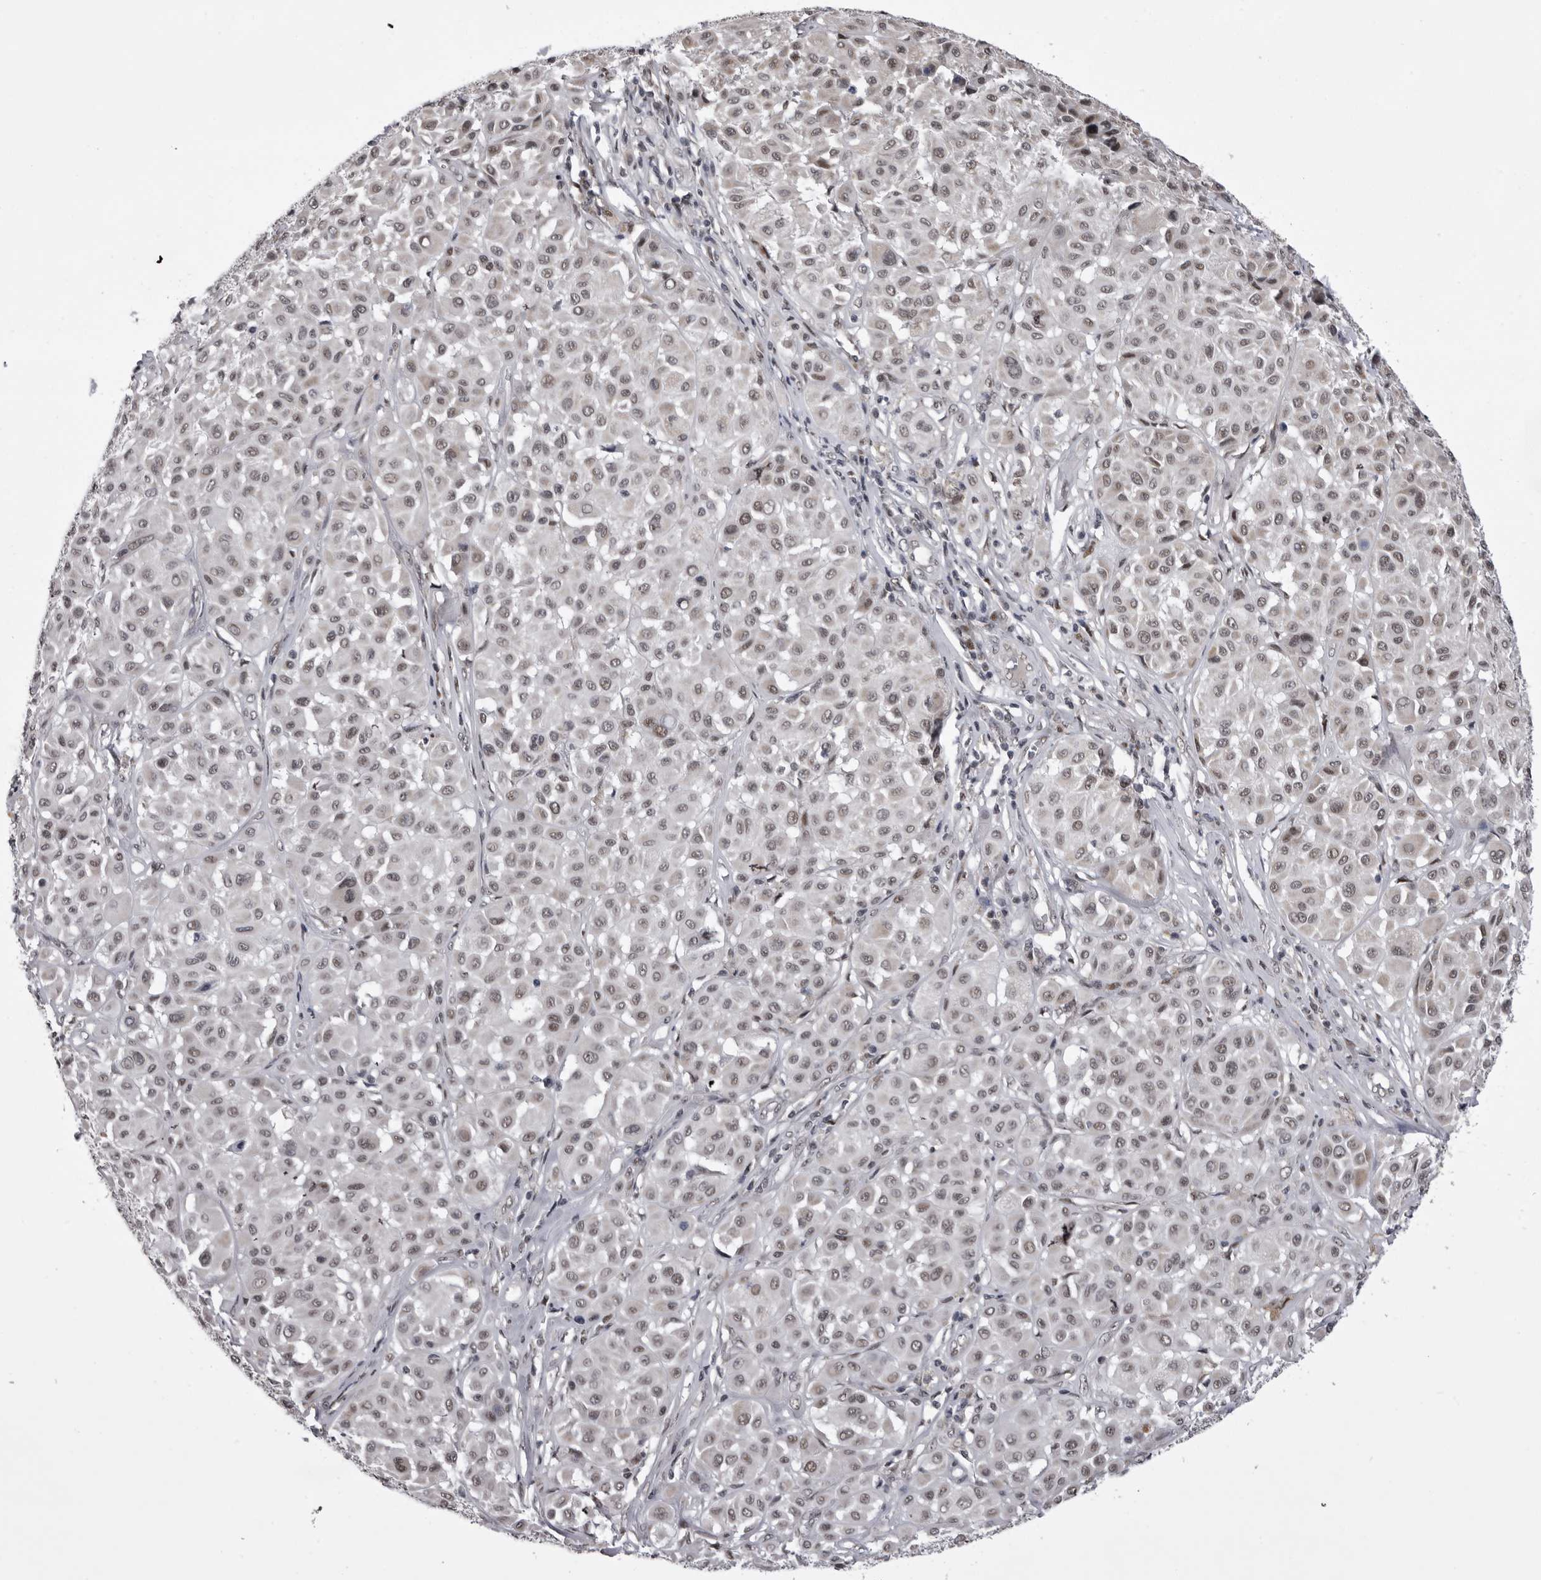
{"staining": {"intensity": "negative", "quantity": "none", "location": "none"}, "tissue": "melanoma", "cell_type": "Tumor cells", "image_type": "cancer", "snomed": [{"axis": "morphology", "description": "Malignant melanoma, Metastatic site"}, {"axis": "topography", "description": "Soft tissue"}], "caption": "Melanoma stained for a protein using immunohistochemistry displays no expression tumor cells.", "gene": "PRPF3", "patient": {"sex": "male", "age": 41}}